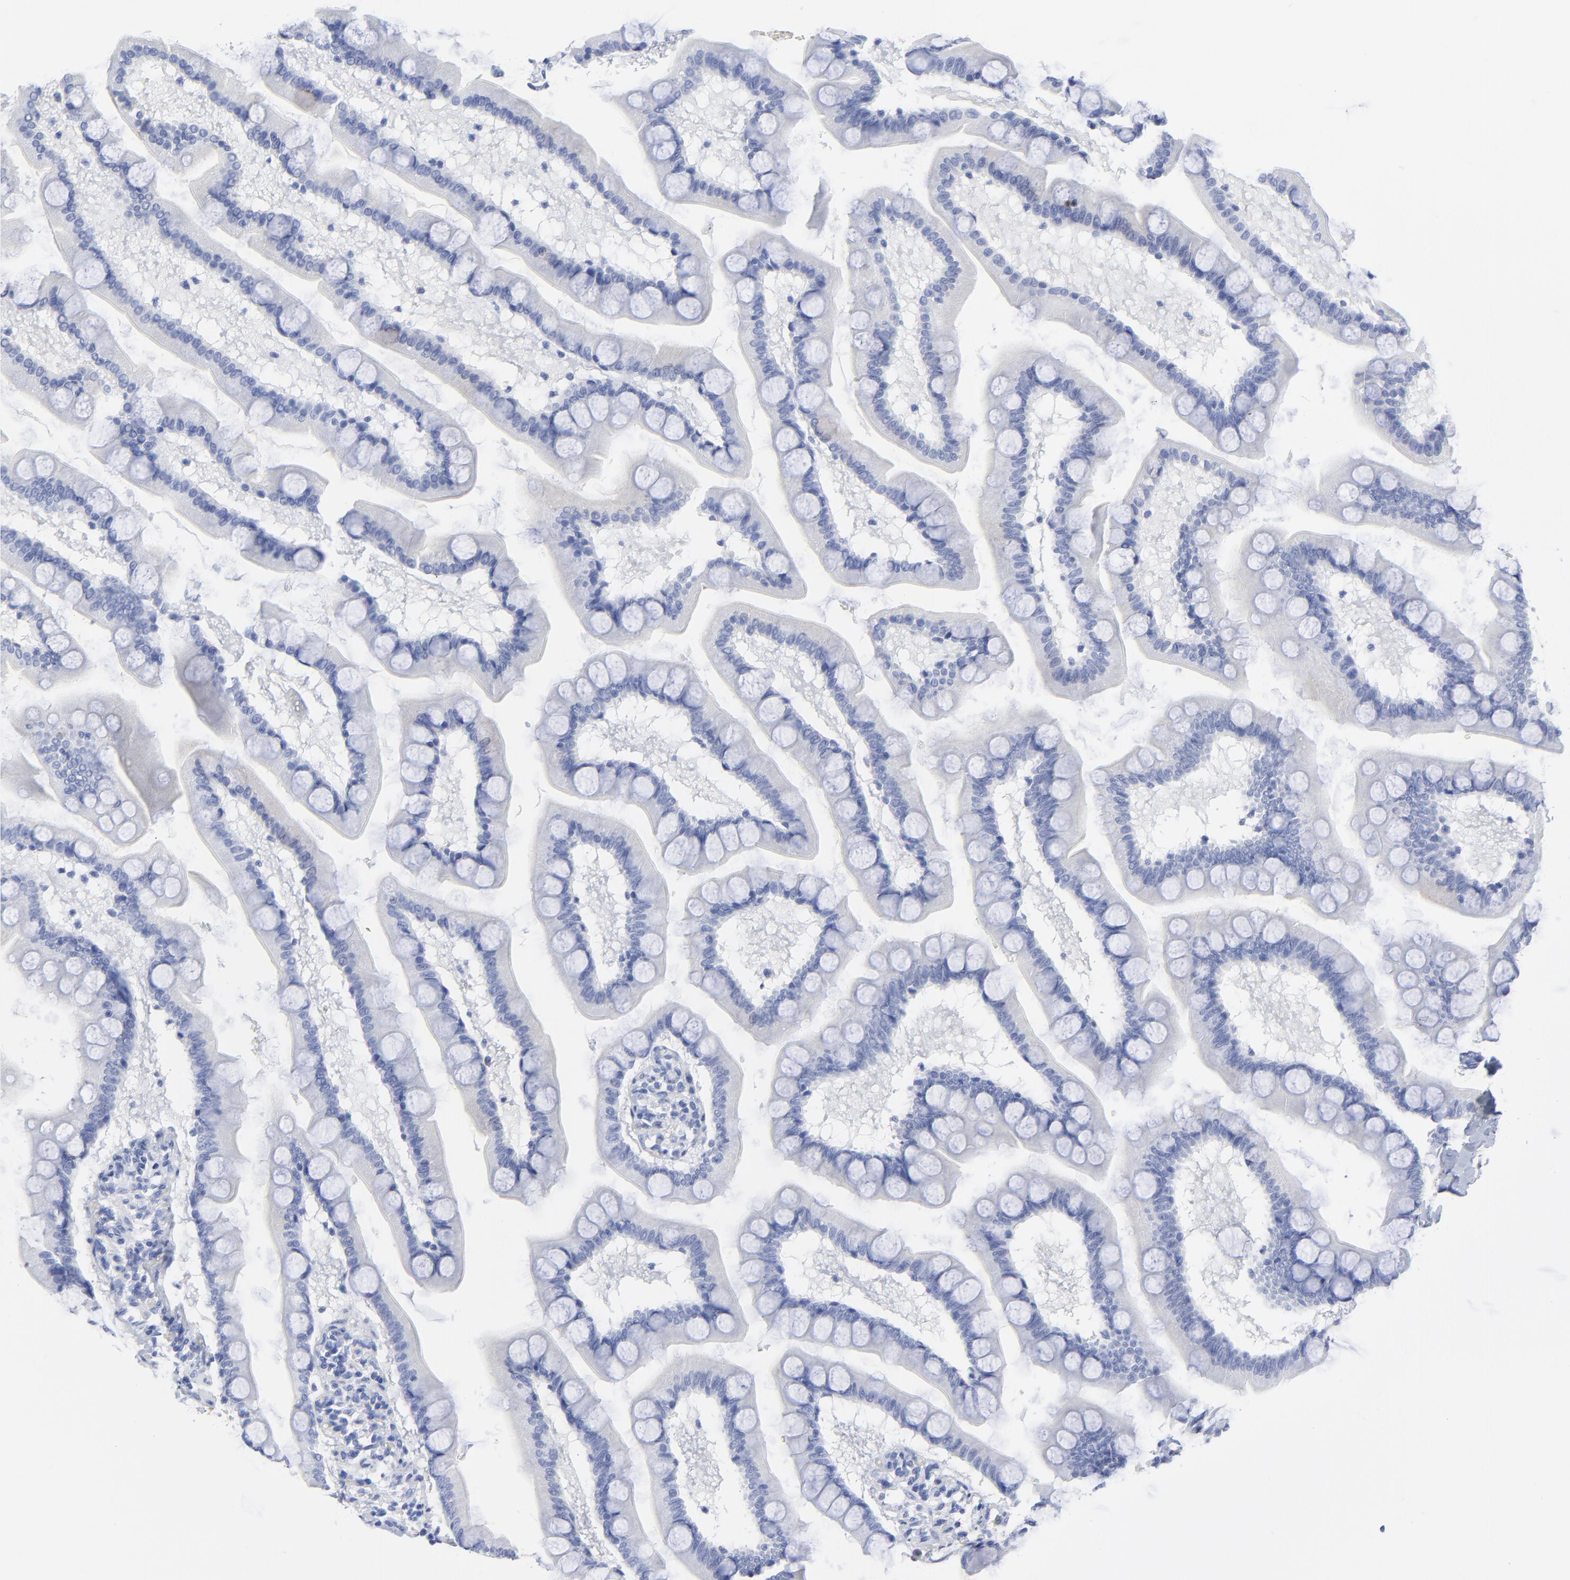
{"staining": {"intensity": "negative", "quantity": "none", "location": "none"}, "tissue": "small intestine", "cell_type": "Glandular cells", "image_type": "normal", "snomed": [{"axis": "morphology", "description": "Normal tissue, NOS"}, {"axis": "topography", "description": "Small intestine"}], "caption": "Glandular cells show no significant protein staining in normal small intestine. (Brightfield microscopy of DAB (3,3'-diaminobenzidine) immunohistochemistry at high magnification).", "gene": "CNTN3", "patient": {"sex": "male", "age": 41}}